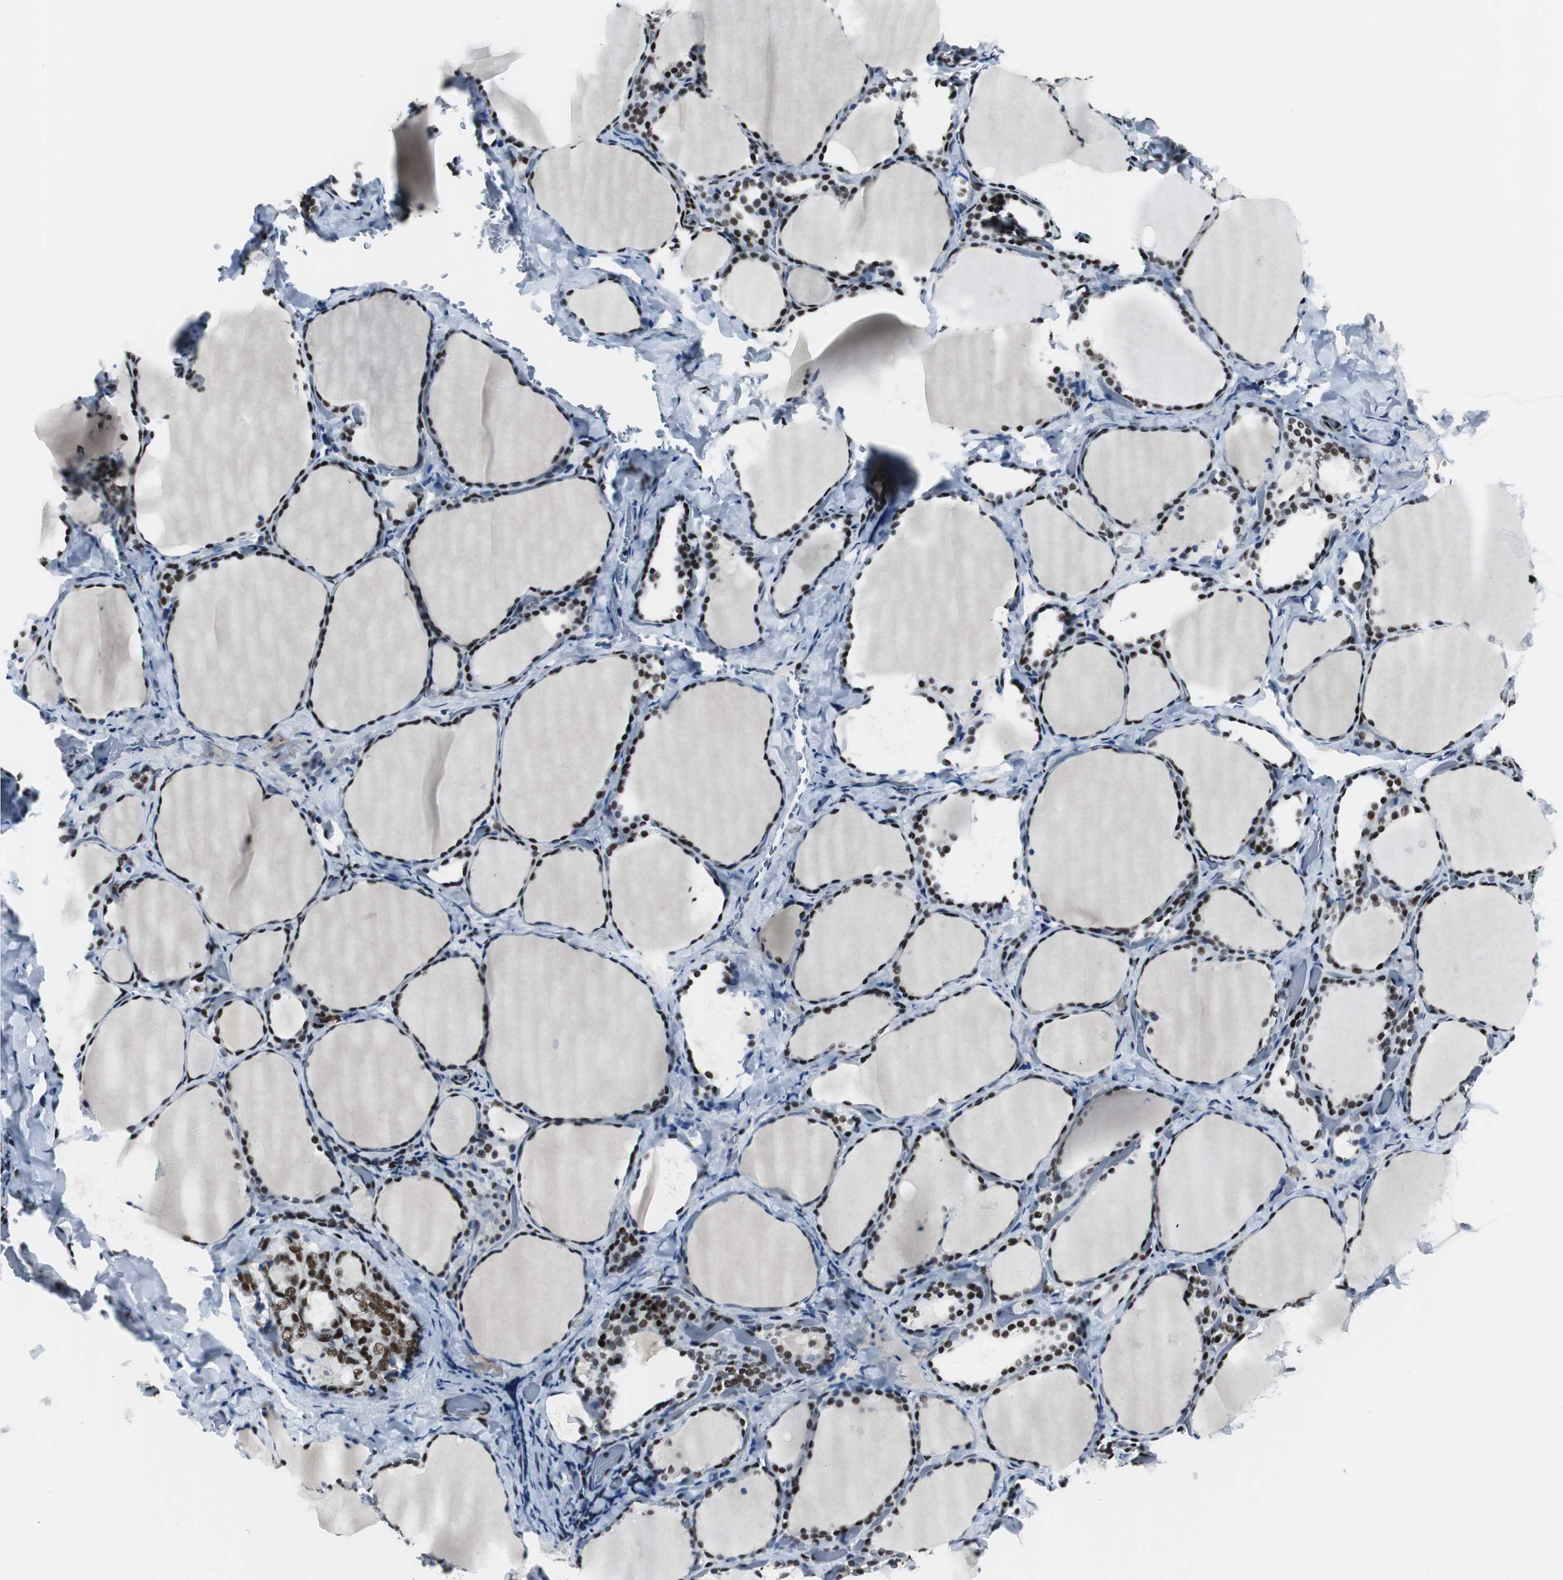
{"staining": {"intensity": "strong", "quantity": ">75%", "location": "nuclear"}, "tissue": "thyroid gland", "cell_type": "Glandular cells", "image_type": "normal", "snomed": [{"axis": "morphology", "description": "Normal tissue, NOS"}, {"axis": "morphology", "description": "Papillary adenocarcinoma, NOS"}, {"axis": "topography", "description": "Thyroid gland"}], "caption": "High-magnification brightfield microscopy of normal thyroid gland stained with DAB (3,3'-diaminobenzidine) (brown) and counterstained with hematoxylin (blue). glandular cells exhibit strong nuclear staining is identified in approximately>75% of cells.", "gene": "MEF2D", "patient": {"sex": "female", "age": 30}}